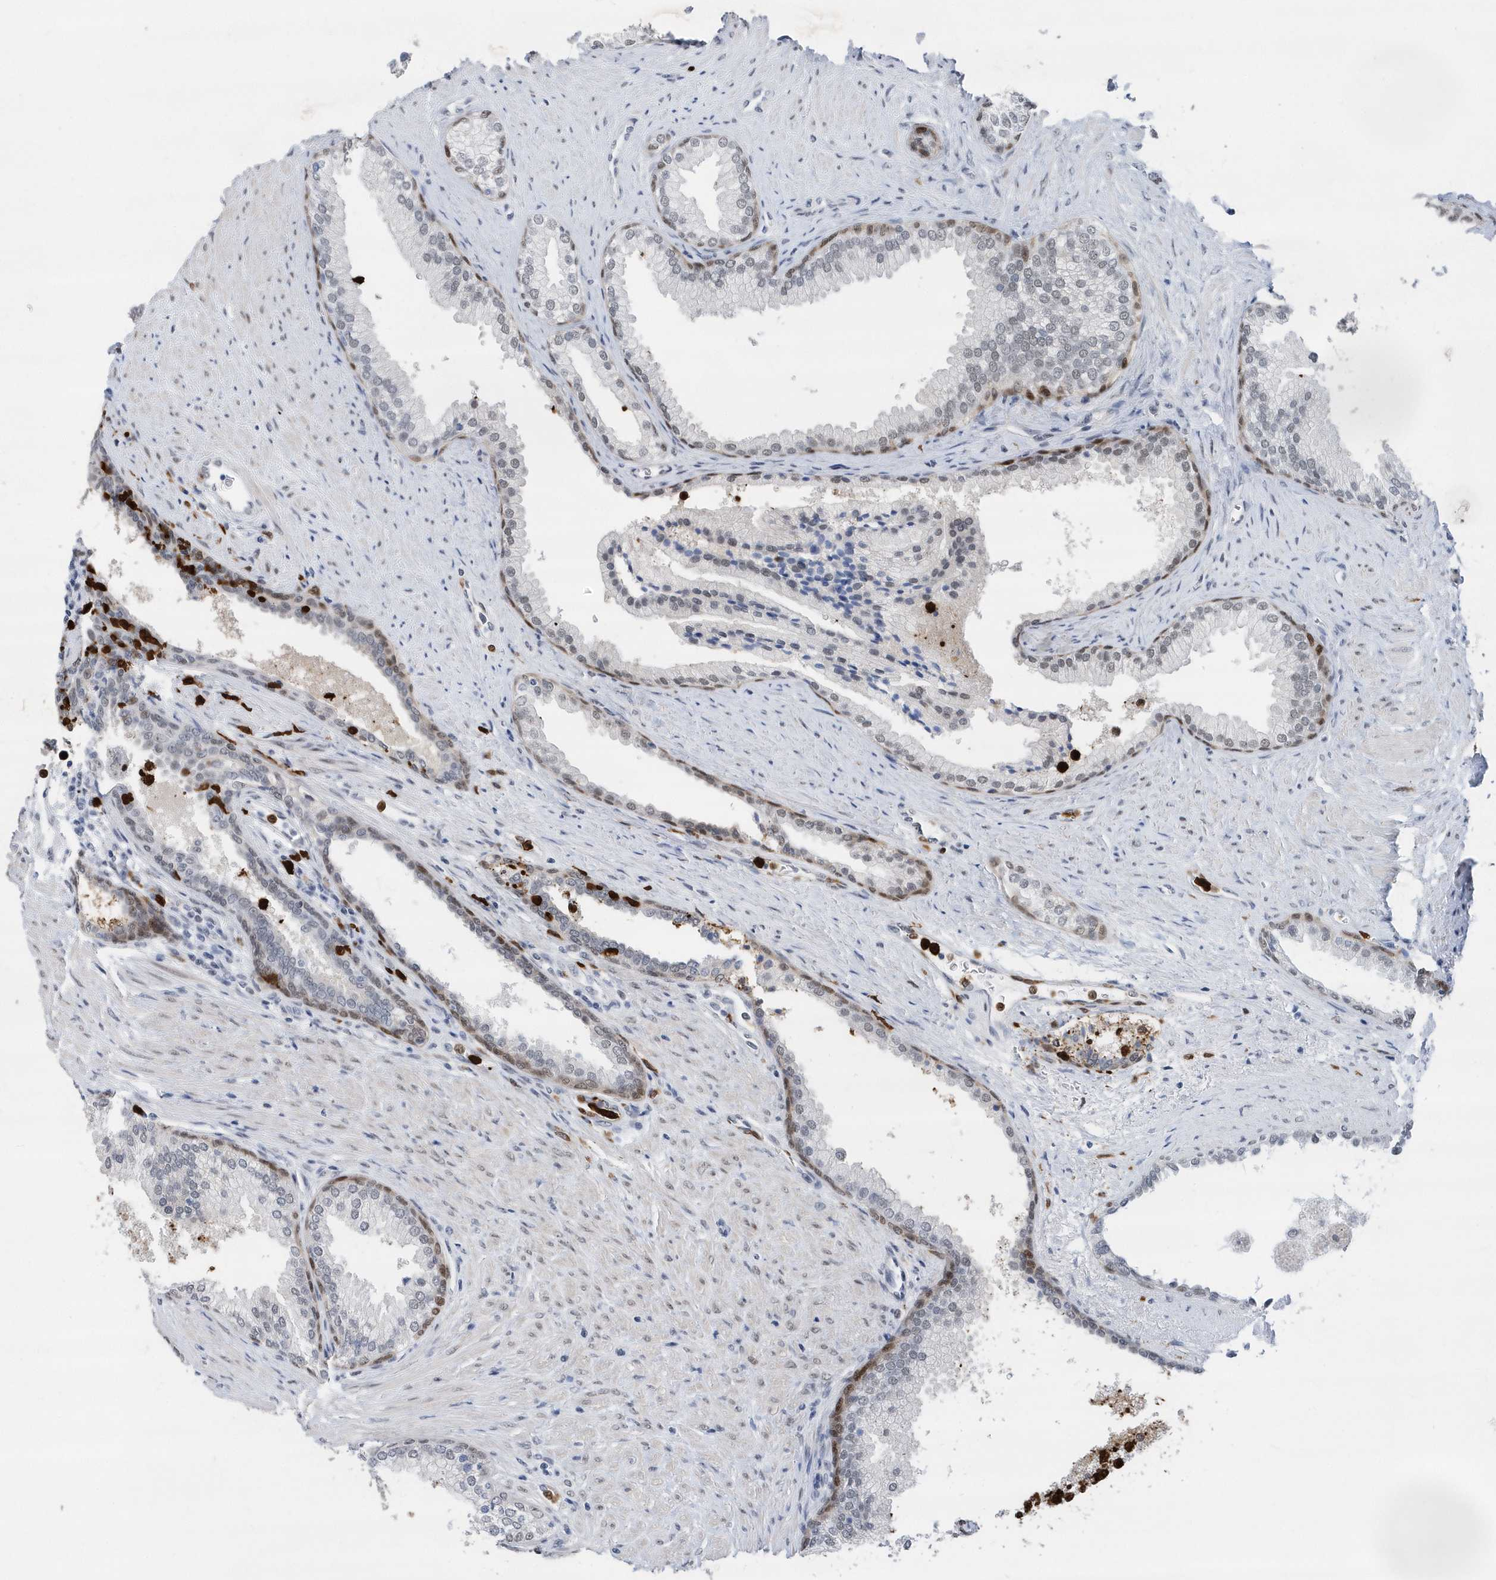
{"staining": {"intensity": "moderate", "quantity": "<25%", "location": "nuclear"}, "tissue": "prostate", "cell_type": "Glandular cells", "image_type": "normal", "snomed": [{"axis": "morphology", "description": "Normal tissue, NOS"}, {"axis": "topography", "description": "Prostate"}], "caption": "A brown stain shows moderate nuclear positivity of a protein in glandular cells of unremarkable human prostate. (Stains: DAB (3,3'-diaminobenzidine) in brown, nuclei in blue, Microscopy: brightfield microscopy at high magnification).", "gene": "RPP30", "patient": {"sex": "male", "age": 76}}